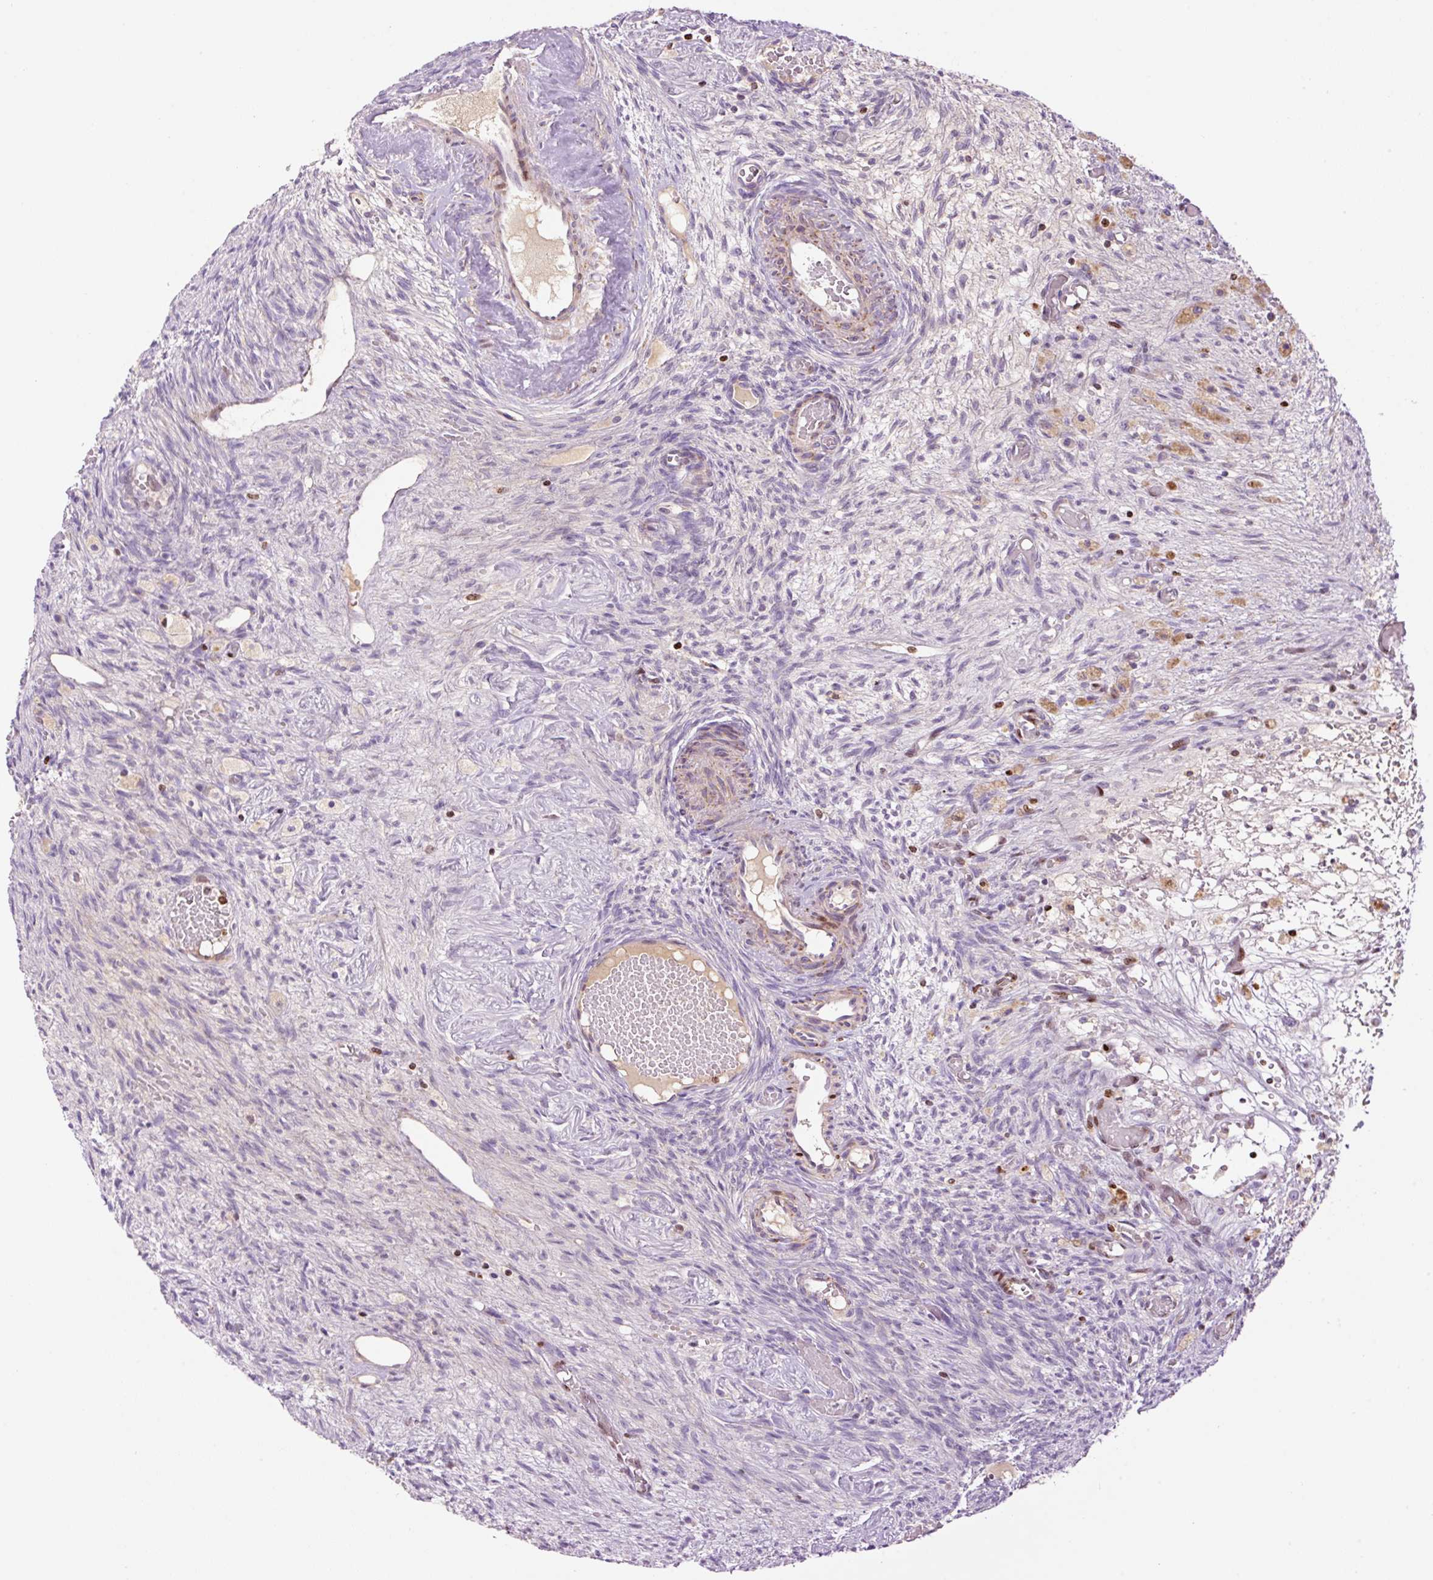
{"staining": {"intensity": "weak", "quantity": ">75%", "location": "cytoplasmic/membranous"}, "tissue": "ovary", "cell_type": "Follicle cells", "image_type": "normal", "snomed": [{"axis": "morphology", "description": "Normal tissue, NOS"}, {"axis": "topography", "description": "Ovary"}], "caption": "The image reveals immunohistochemical staining of benign ovary. There is weak cytoplasmic/membranous staining is identified in approximately >75% of follicle cells. The staining was performed using DAB (3,3'-diaminobenzidine), with brown indicating positive protein expression. Nuclei are stained blue with hematoxylin.", "gene": "TMEM8B", "patient": {"sex": "female", "age": 67}}